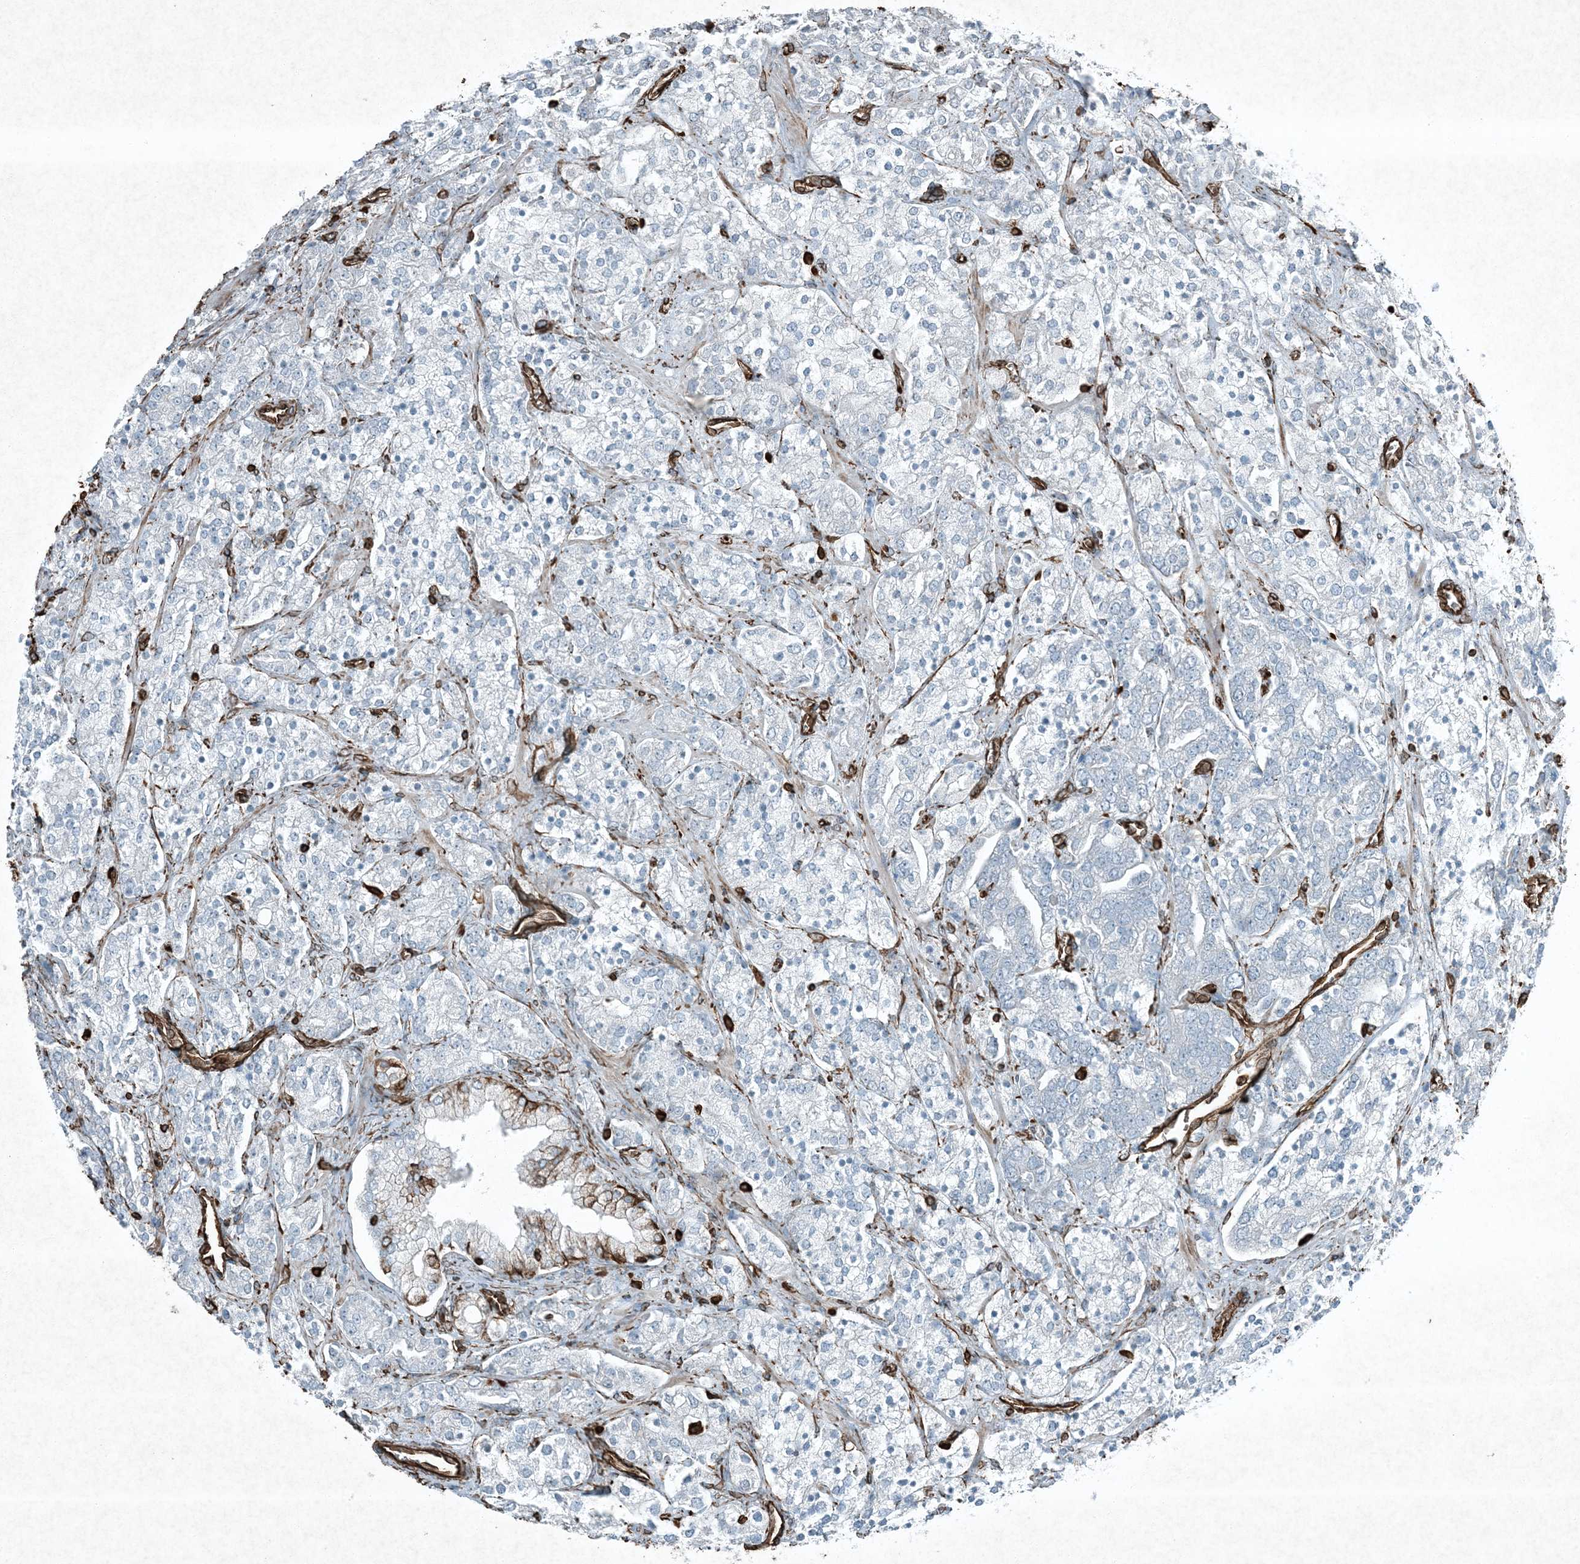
{"staining": {"intensity": "negative", "quantity": "none", "location": "none"}, "tissue": "prostate cancer", "cell_type": "Tumor cells", "image_type": "cancer", "snomed": [{"axis": "morphology", "description": "Adenocarcinoma, High grade"}, {"axis": "topography", "description": "Prostate"}], "caption": "Tumor cells are negative for brown protein staining in high-grade adenocarcinoma (prostate). The staining was performed using DAB to visualize the protein expression in brown, while the nuclei were stained in blue with hematoxylin (Magnification: 20x).", "gene": "RYK", "patient": {"sex": "male", "age": 71}}